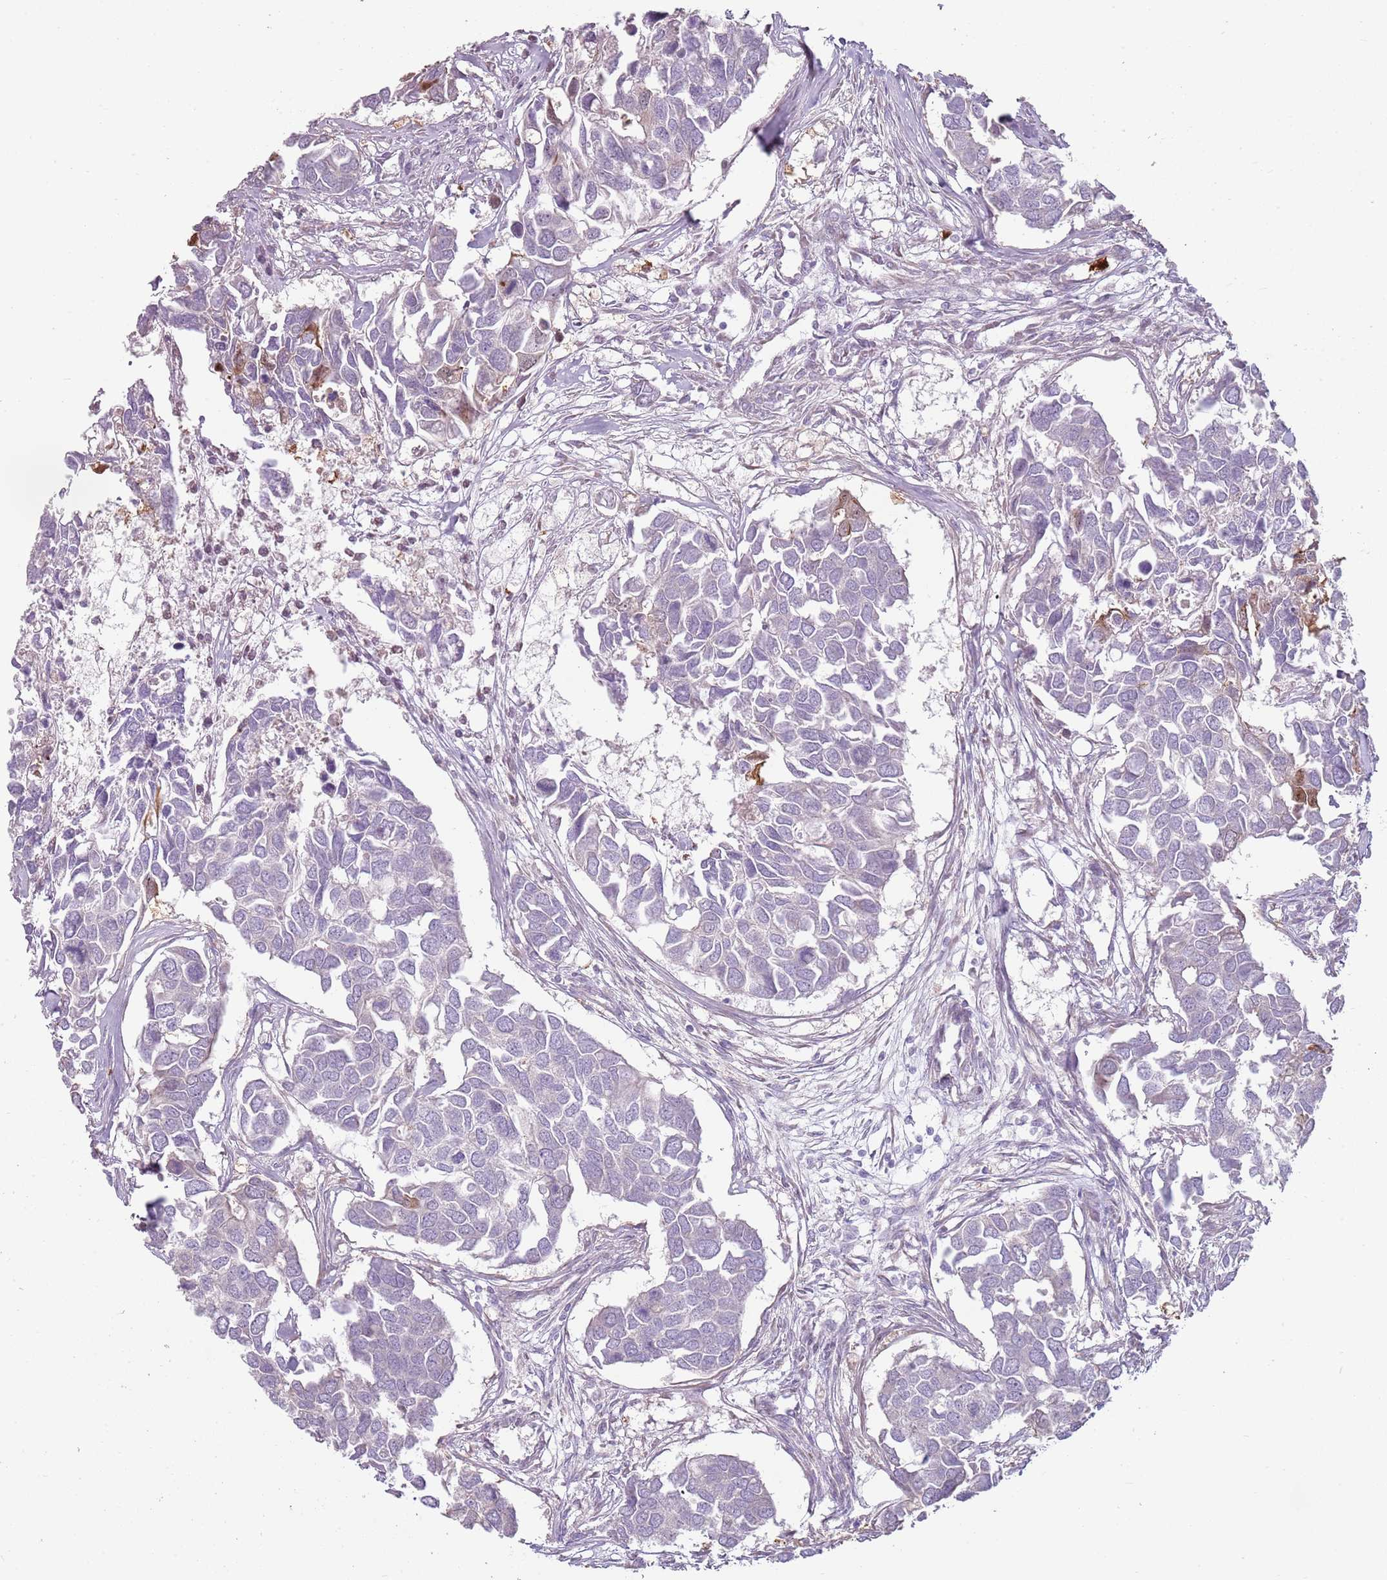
{"staining": {"intensity": "negative", "quantity": "none", "location": "none"}, "tissue": "breast cancer", "cell_type": "Tumor cells", "image_type": "cancer", "snomed": [{"axis": "morphology", "description": "Duct carcinoma"}, {"axis": "topography", "description": "Breast"}], "caption": "The IHC histopathology image has no significant positivity in tumor cells of breast intraductal carcinoma tissue. The staining is performed using DAB brown chromogen with nuclei counter-stained in using hematoxylin.", "gene": "SPAG4", "patient": {"sex": "female", "age": 83}}